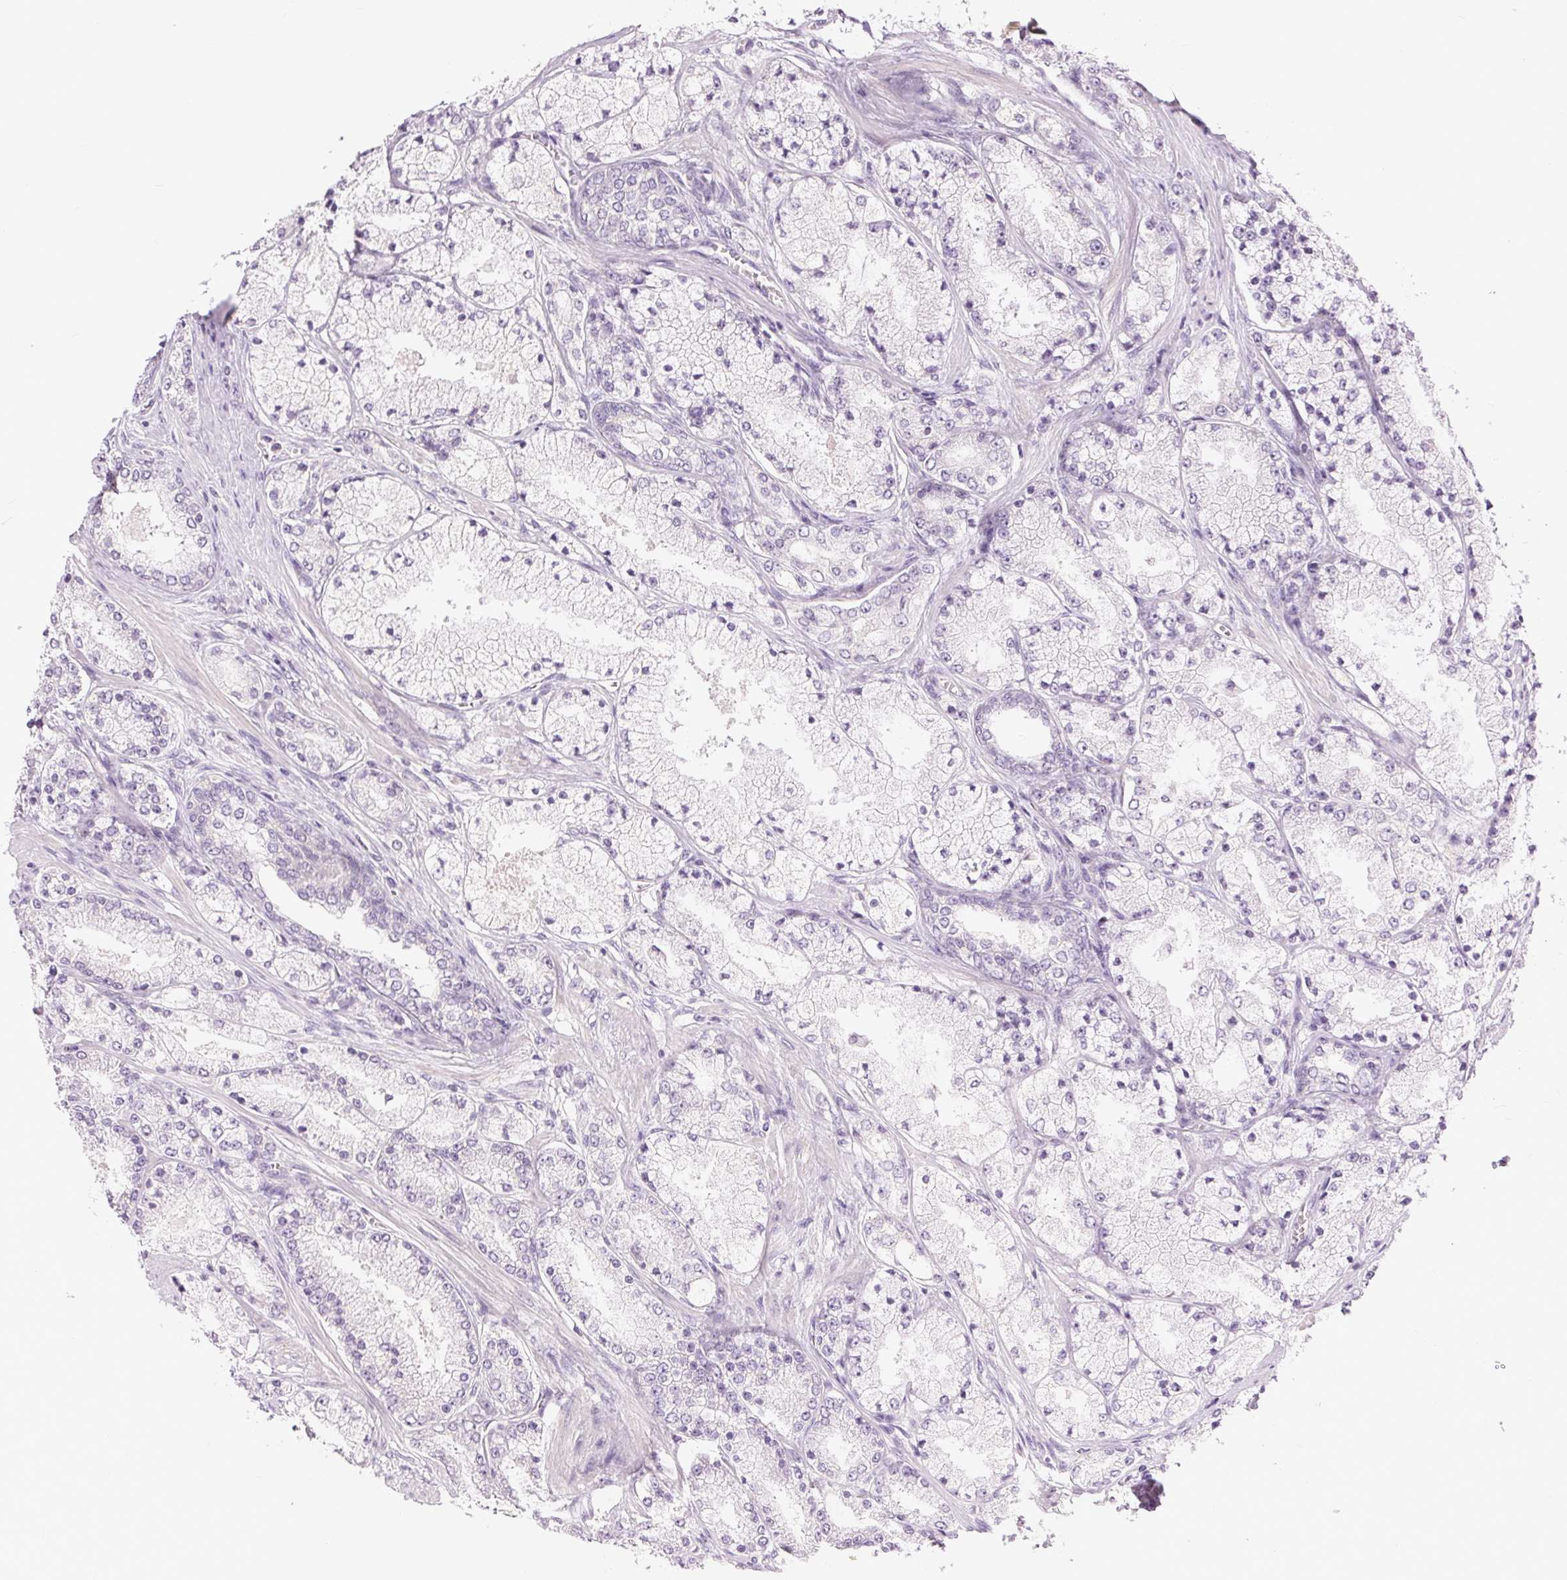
{"staining": {"intensity": "negative", "quantity": "none", "location": "none"}, "tissue": "prostate cancer", "cell_type": "Tumor cells", "image_type": "cancer", "snomed": [{"axis": "morphology", "description": "Adenocarcinoma, High grade"}, {"axis": "topography", "description": "Prostate"}], "caption": "This is an immunohistochemistry (IHC) micrograph of prostate cancer (adenocarcinoma (high-grade)). There is no staining in tumor cells.", "gene": "CTNNA3", "patient": {"sex": "male", "age": 63}}